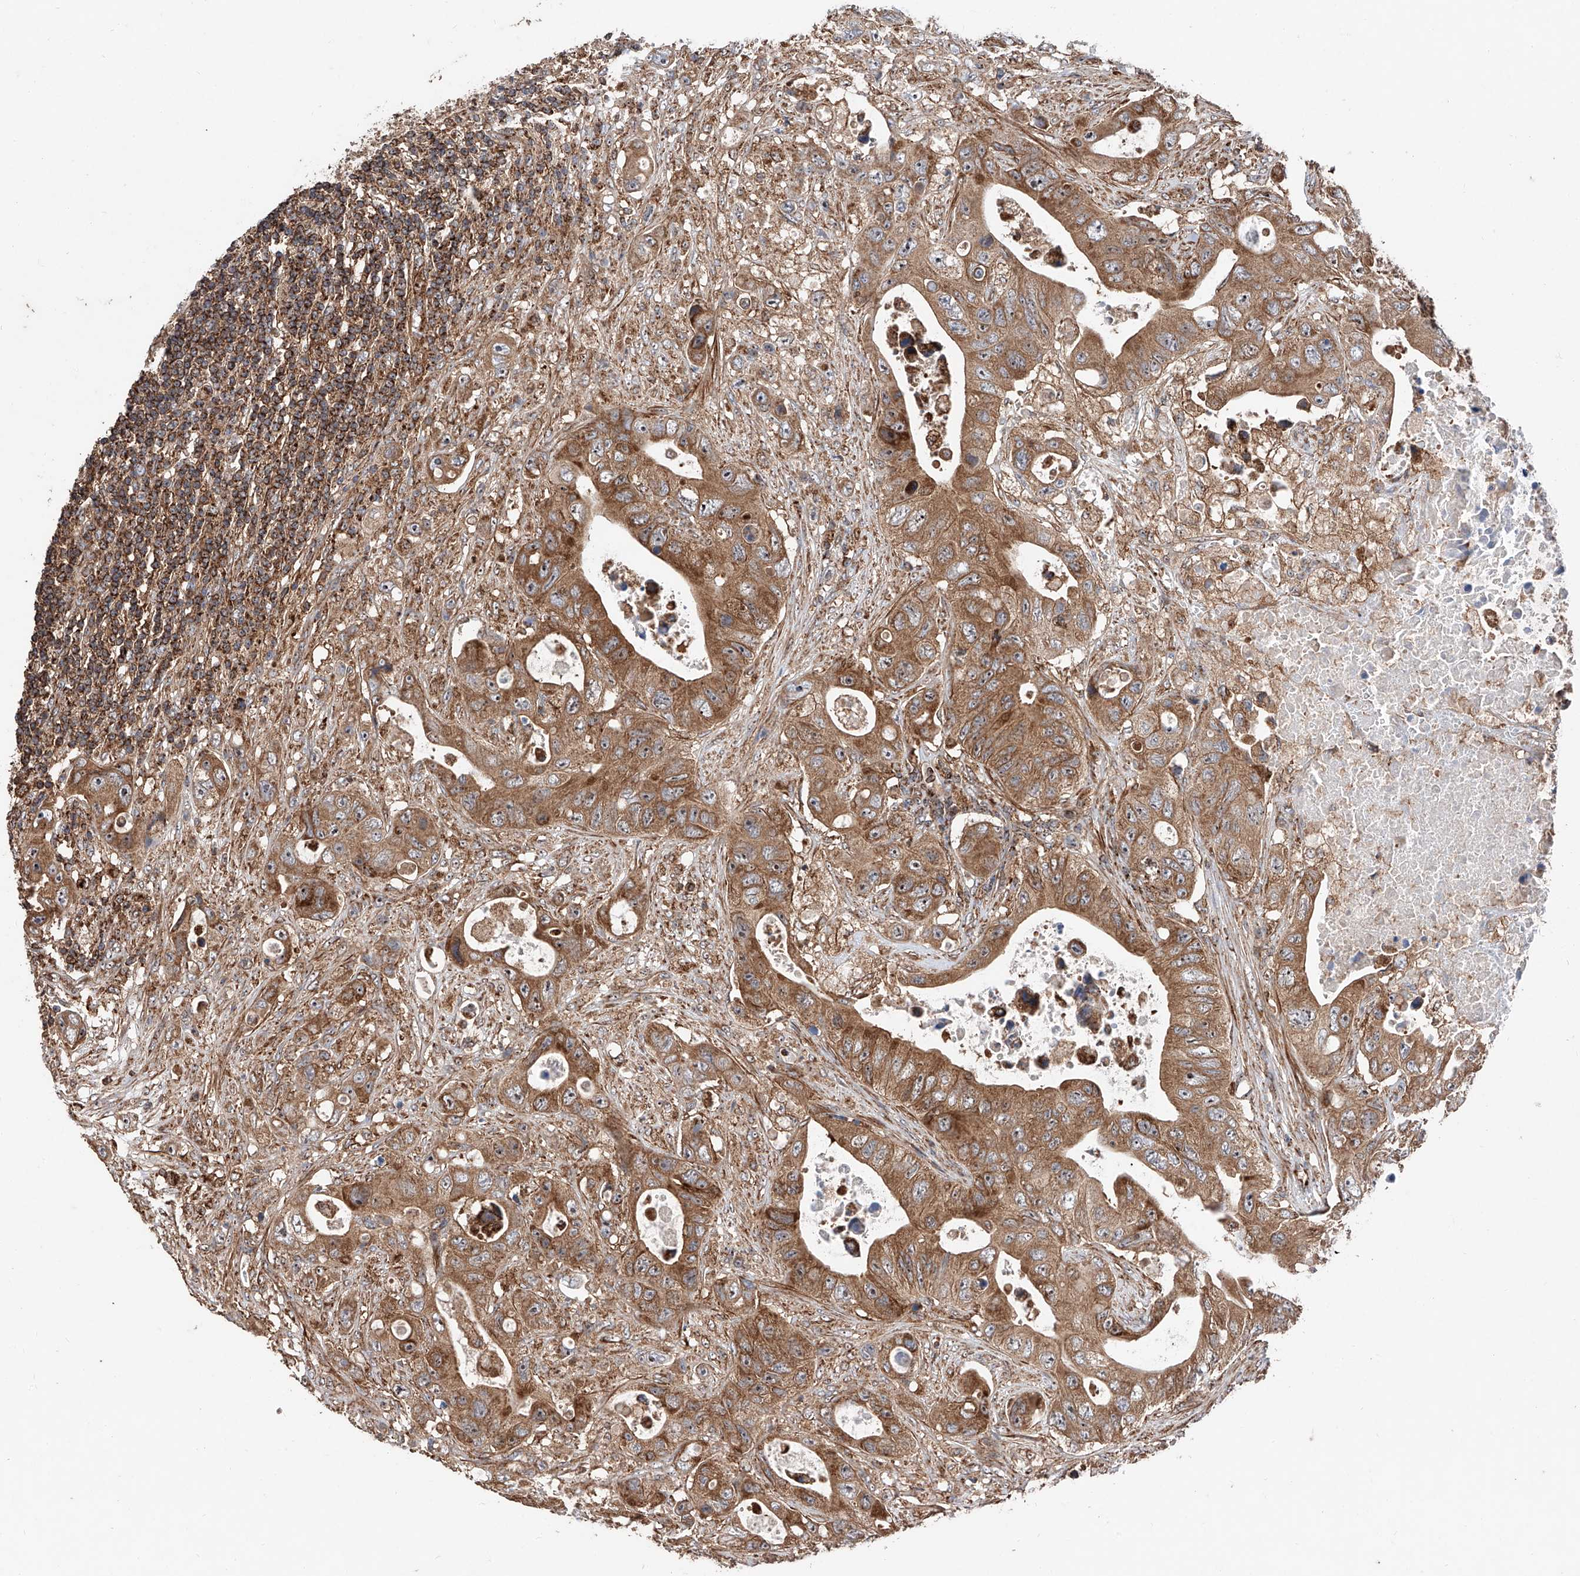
{"staining": {"intensity": "moderate", "quantity": ">75%", "location": "cytoplasmic/membranous"}, "tissue": "colorectal cancer", "cell_type": "Tumor cells", "image_type": "cancer", "snomed": [{"axis": "morphology", "description": "Adenocarcinoma, NOS"}, {"axis": "topography", "description": "Colon"}], "caption": "Colorectal adenocarcinoma was stained to show a protein in brown. There is medium levels of moderate cytoplasmic/membranous positivity in about >75% of tumor cells.", "gene": "PISD", "patient": {"sex": "female", "age": 46}}